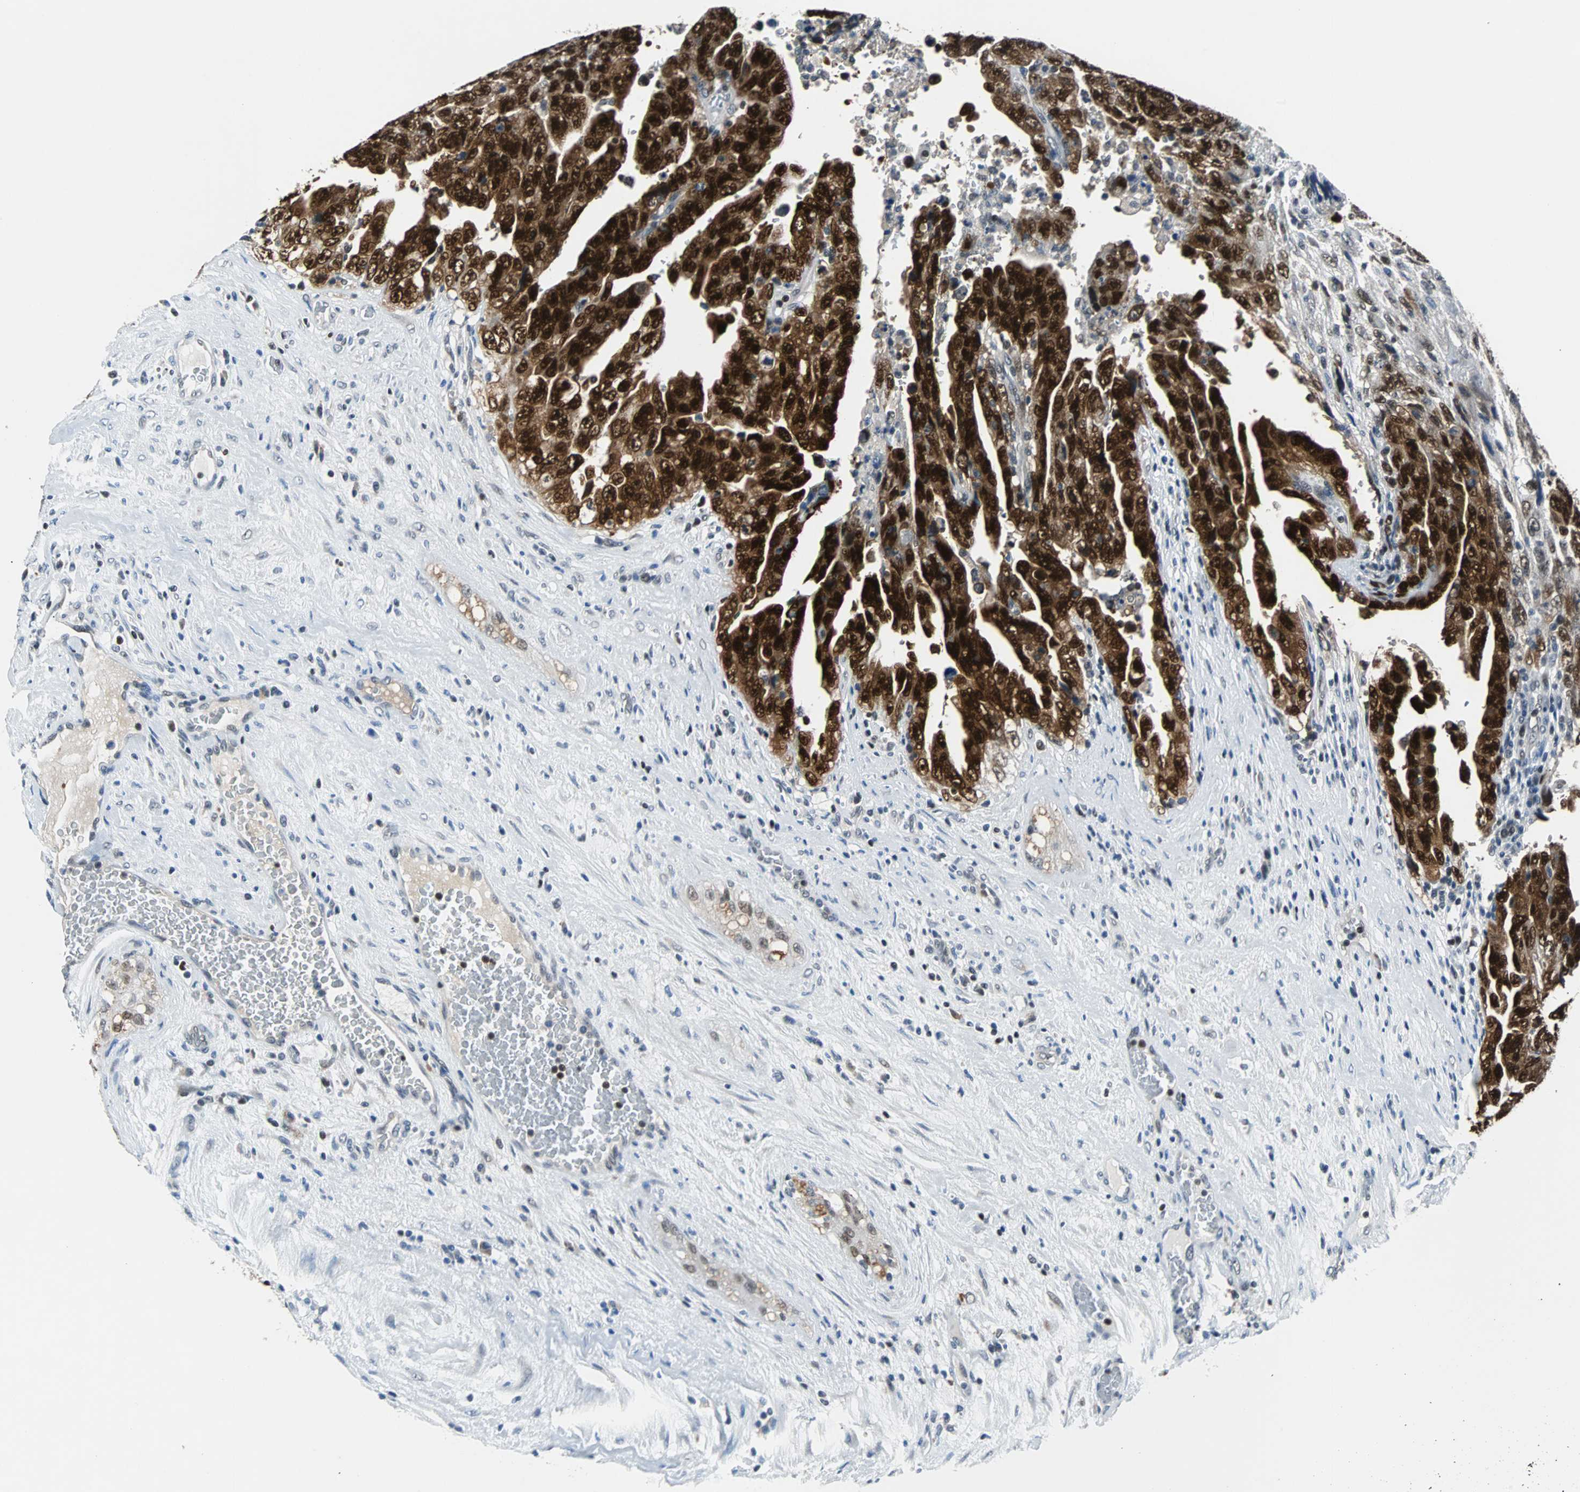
{"staining": {"intensity": "strong", "quantity": ">75%", "location": "cytoplasmic/membranous,nuclear"}, "tissue": "testis cancer", "cell_type": "Tumor cells", "image_type": "cancer", "snomed": [{"axis": "morphology", "description": "Carcinoma, Embryonal, NOS"}, {"axis": "topography", "description": "Testis"}], "caption": "Immunohistochemical staining of human testis cancer (embryonal carcinoma) exhibits high levels of strong cytoplasmic/membranous and nuclear expression in about >75% of tumor cells.", "gene": "USP28", "patient": {"sex": "male", "age": 28}}